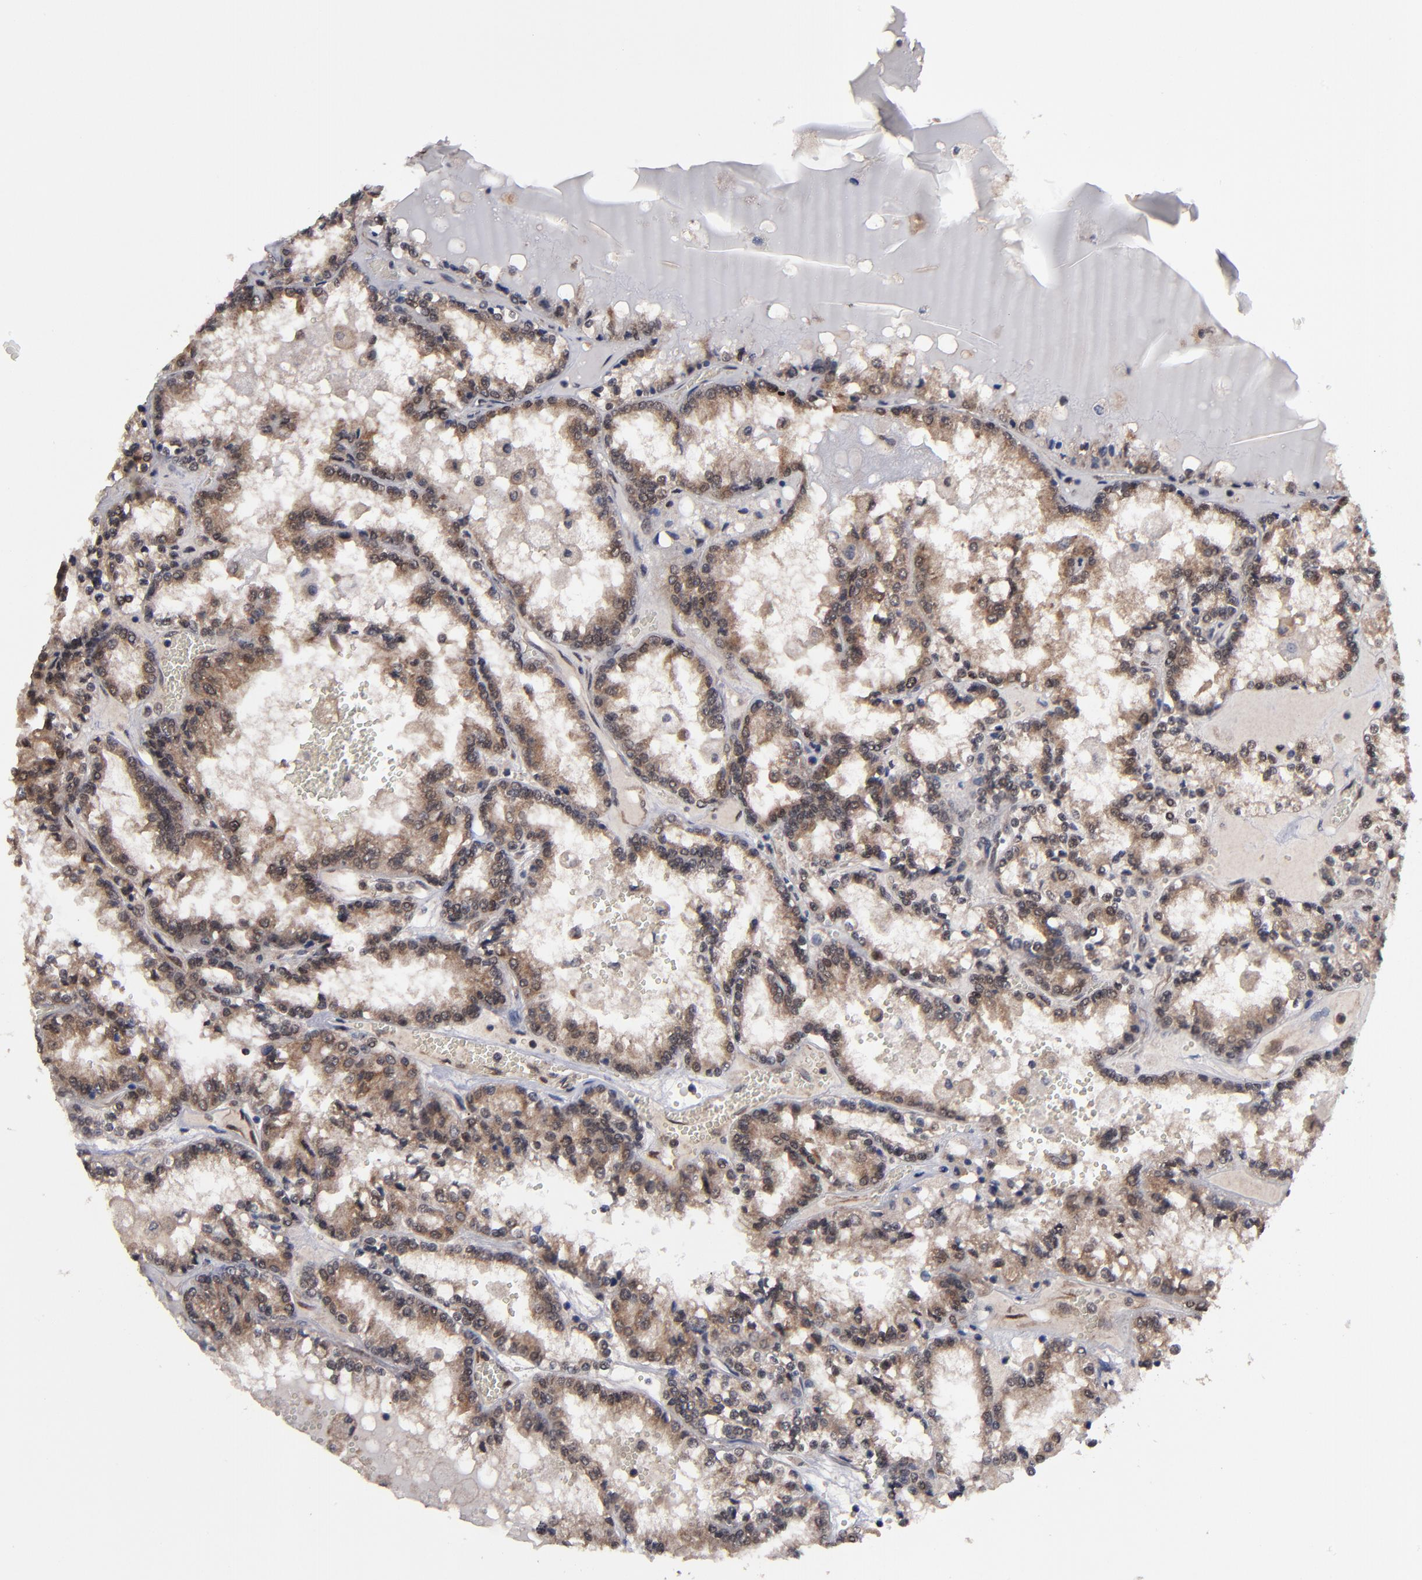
{"staining": {"intensity": "weak", "quantity": "25%-75%", "location": "cytoplasmic/membranous"}, "tissue": "renal cancer", "cell_type": "Tumor cells", "image_type": "cancer", "snomed": [{"axis": "morphology", "description": "Adenocarcinoma, NOS"}, {"axis": "topography", "description": "Kidney"}], "caption": "A micrograph of renal adenocarcinoma stained for a protein reveals weak cytoplasmic/membranous brown staining in tumor cells. The staining was performed using DAB (3,3'-diaminobenzidine), with brown indicating positive protein expression. Nuclei are stained blue with hematoxylin.", "gene": "ALG13", "patient": {"sex": "female", "age": 56}}